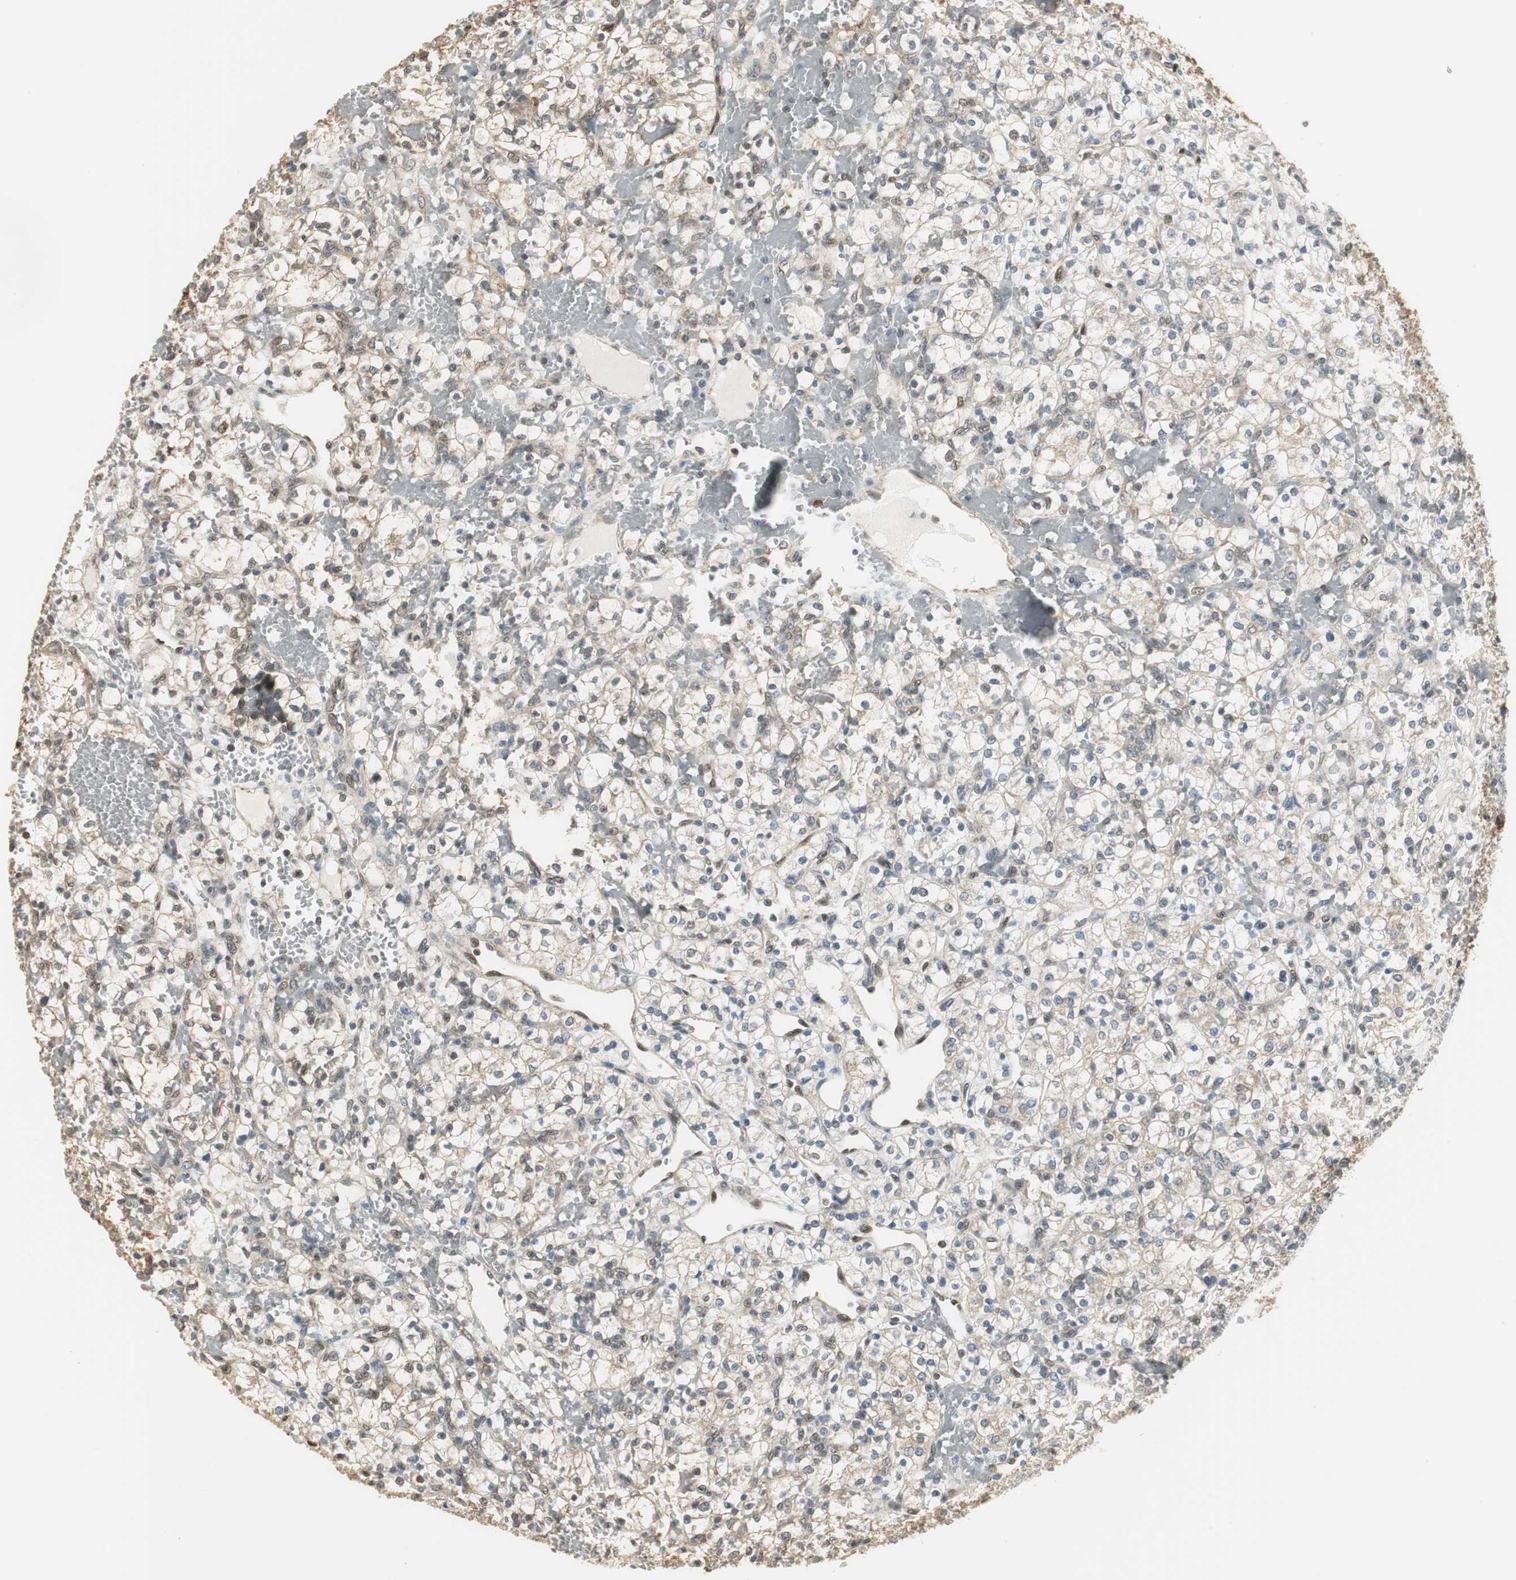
{"staining": {"intensity": "weak", "quantity": "25%-75%", "location": "cytoplasmic/membranous"}, "tissue": "renal cancer", "cell_type": "Tumor cells", "image_type": "cancer", "snomed": [{"axis": "morphology", "description": "Adenocarcinoma, NOS"}, {"axis": "topography", "description": "Kidney"}], "caption": "A low amount of weak cytoplasmic/membranous staining is appreciated in about 25%-75% of tumor cells in renal cancer tissue.", "gene": "CCT5", "patient": {"sex": "female", "age": 60}}